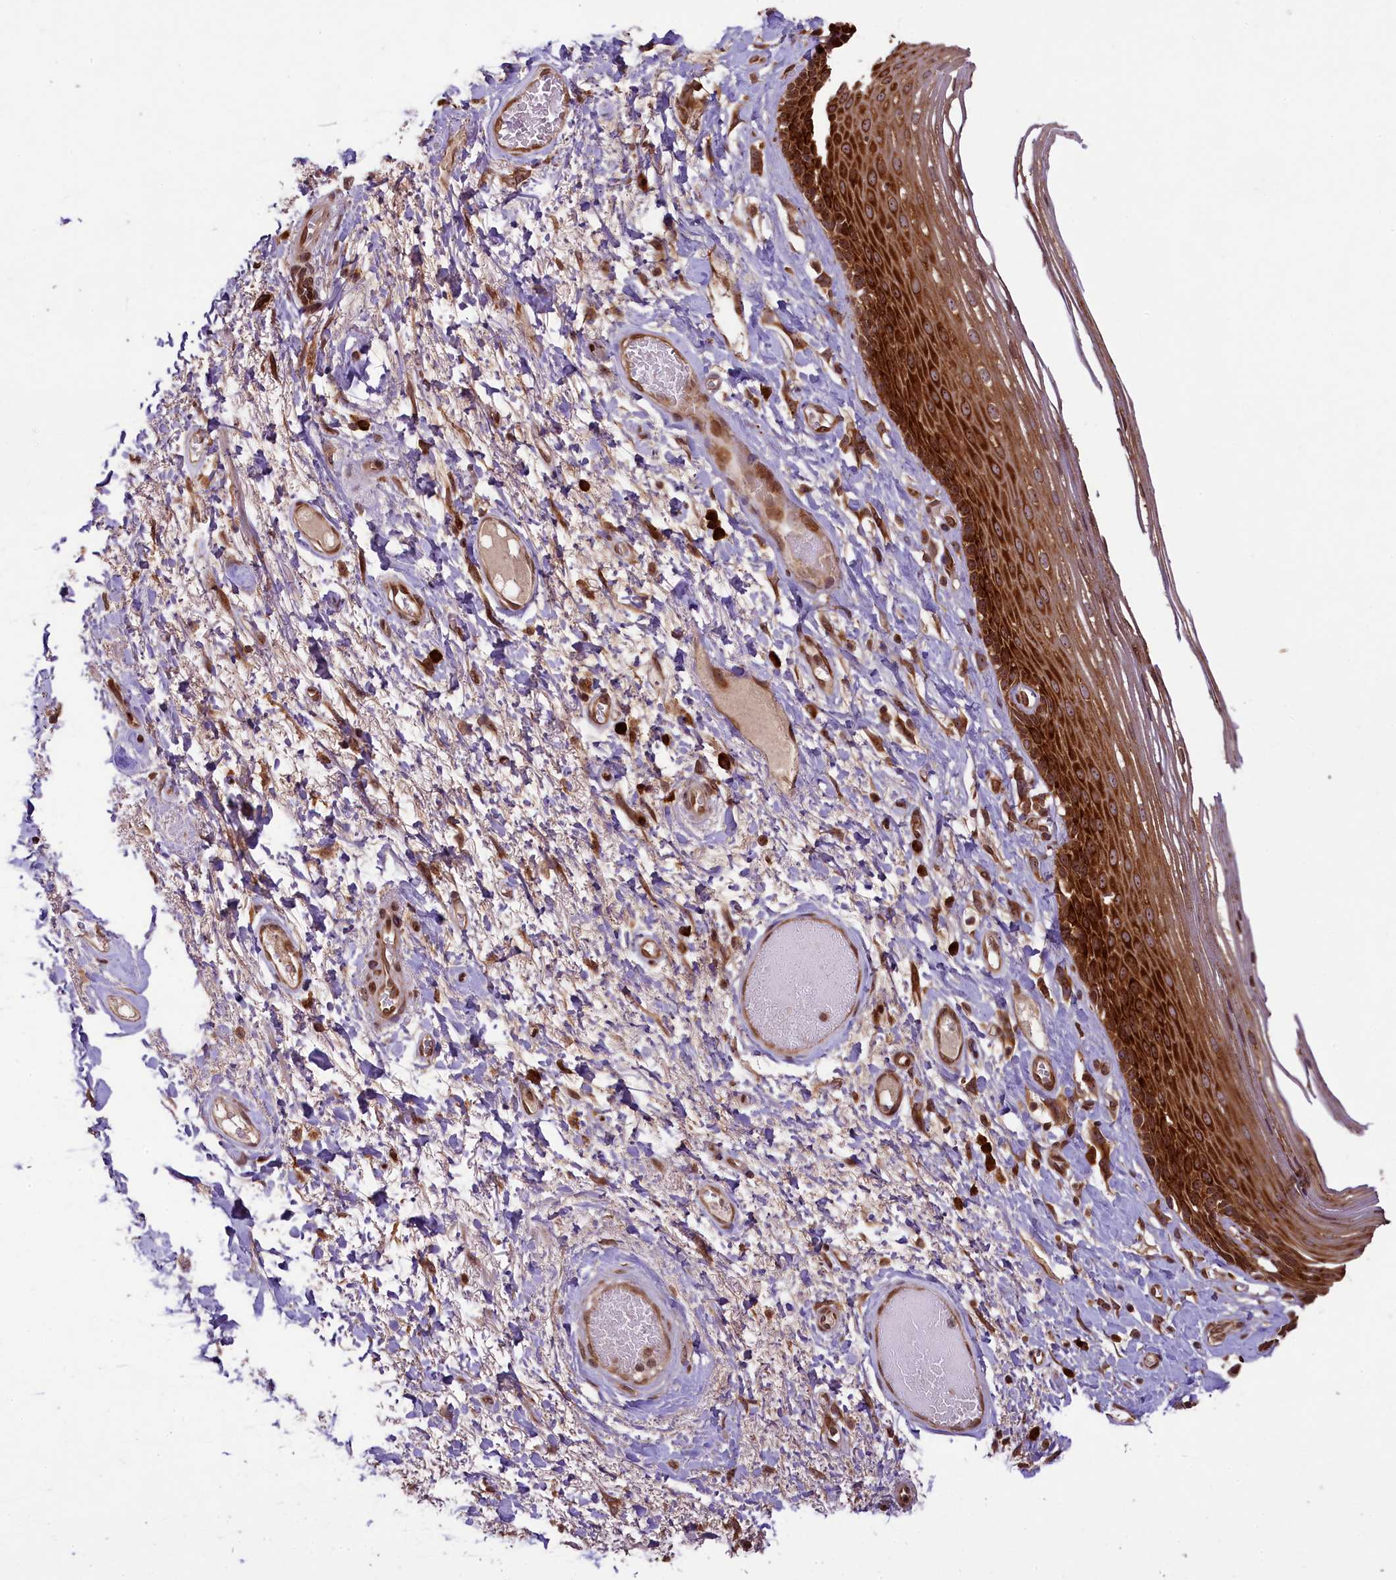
{"staining": {"intensity": "strong", "quantity": ">75%", "location": "cytoplasmic/membranous,nuclear"}, "tissue": "skin", "cell_type": "Epidermal cells", "image_type": "normal", "snomed": [{"axis": "morphology", "description": "Normal tissue, NOS"}, {"axis": "topography", "description": "Anal"}], "caption": "This photomicrograph exhibits immunohistochemistry staining of benign skin, with high strong cytoplasmic/membranous,nuclear positivity in approximately >75% of epidermal cells.", "gene": "LARP4", "patient": {"sex": "male", "age": 69}}